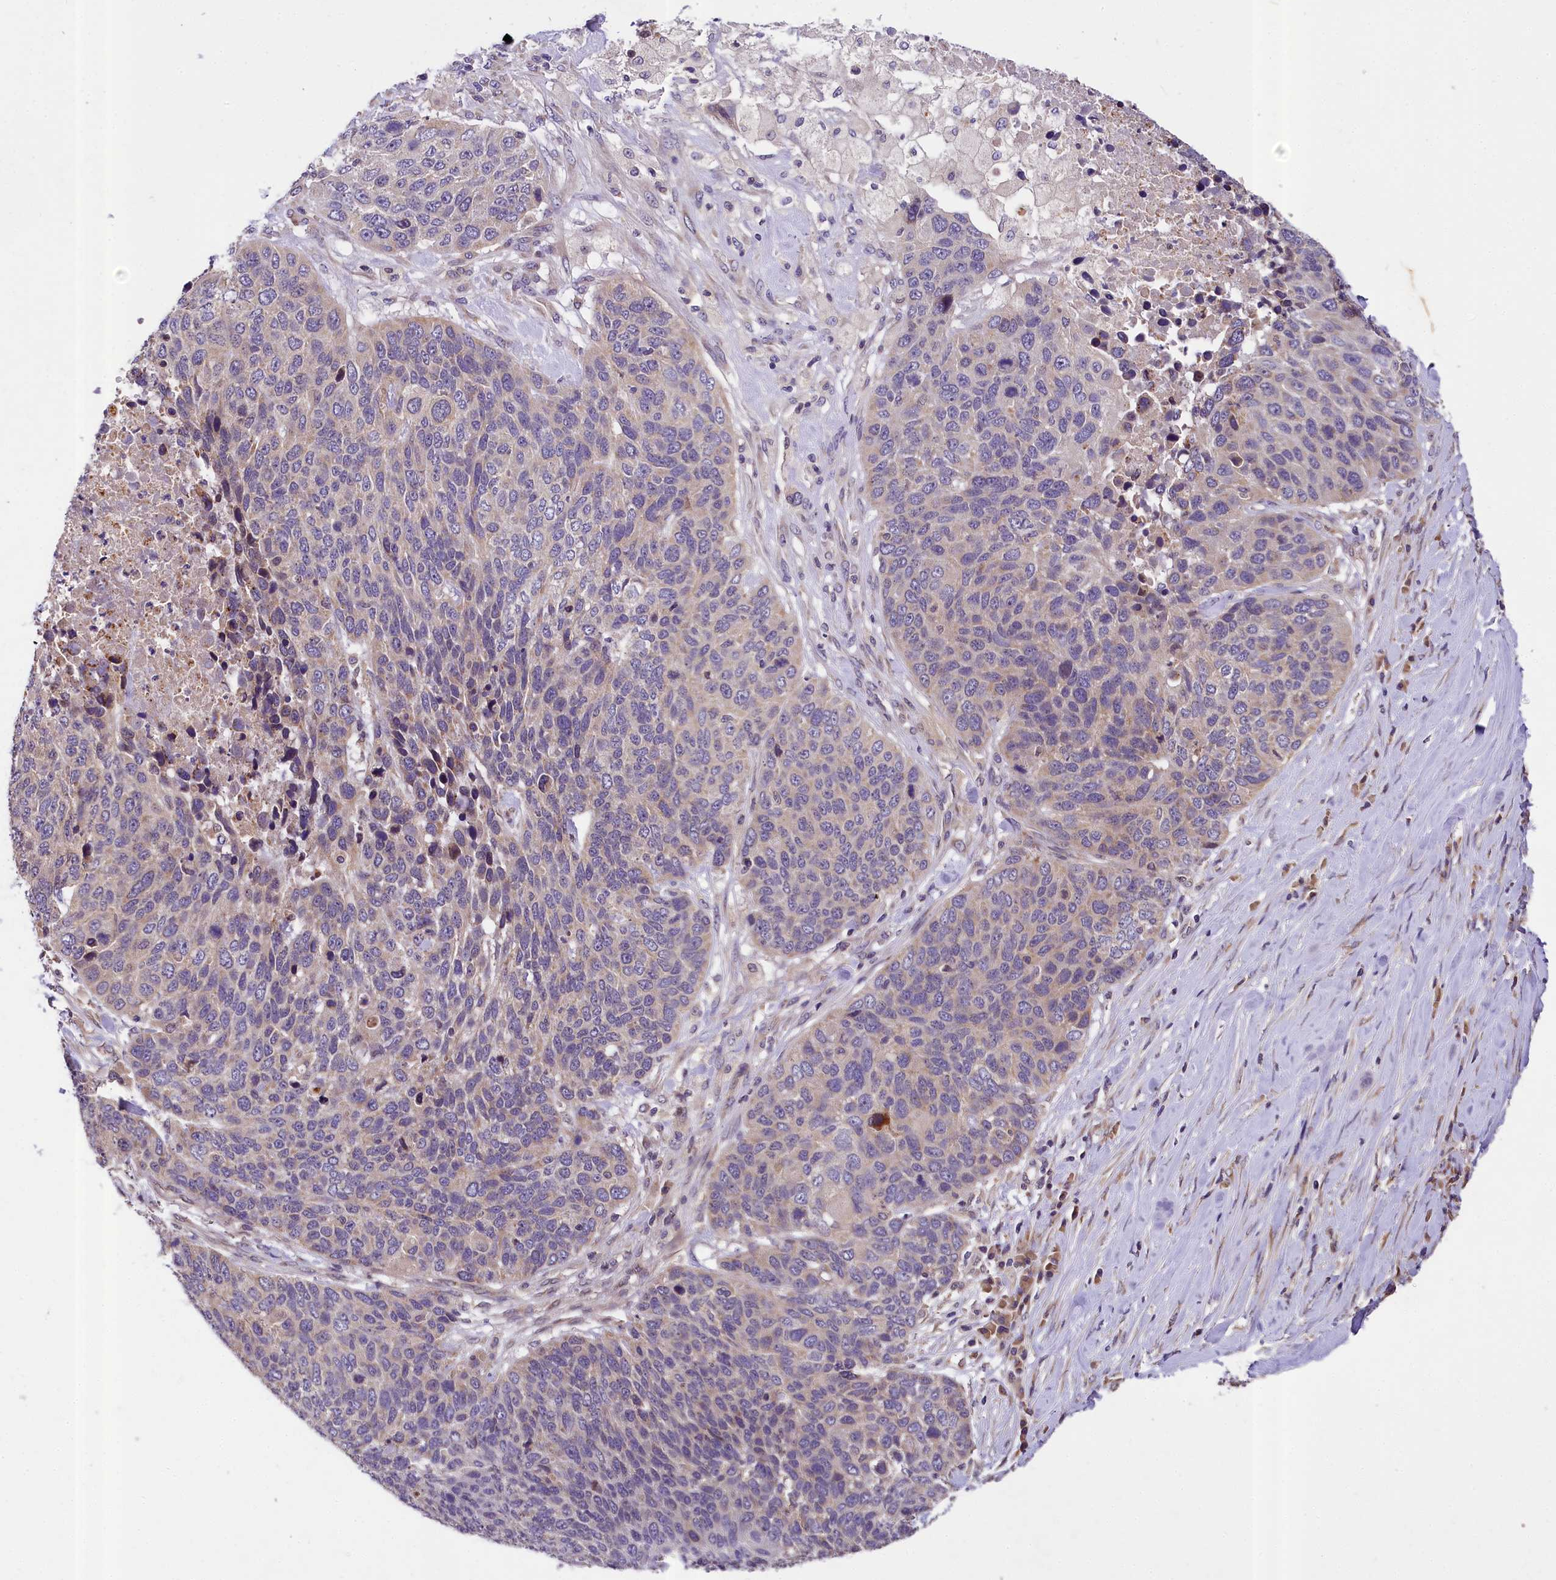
{"staining": {"intensity": "weak", "quantity": "<25%", "location": "cytoplasmic/membranous"}, "tissue": "lung cancer", "cell_type": "Tumor cells", "image_type": "cancer", "snomed": [{"axis": "morphology", "description": "Normal tissue, NOS"}, {"axis": "morphology", "description": "Squamous cell carcinoma, NOS"}, {"axis": "topography", "description": "Lymph node"}, {"axis": "topography", "description": "Lung"}], "caption": "Immunohistochemistry photomicrograph of human lung cancer stained for a protein (brown), which shows no positivity in tumor cells.", "gene": "SUPV3L1", "patient": {"sex": "male", "age": 66}}